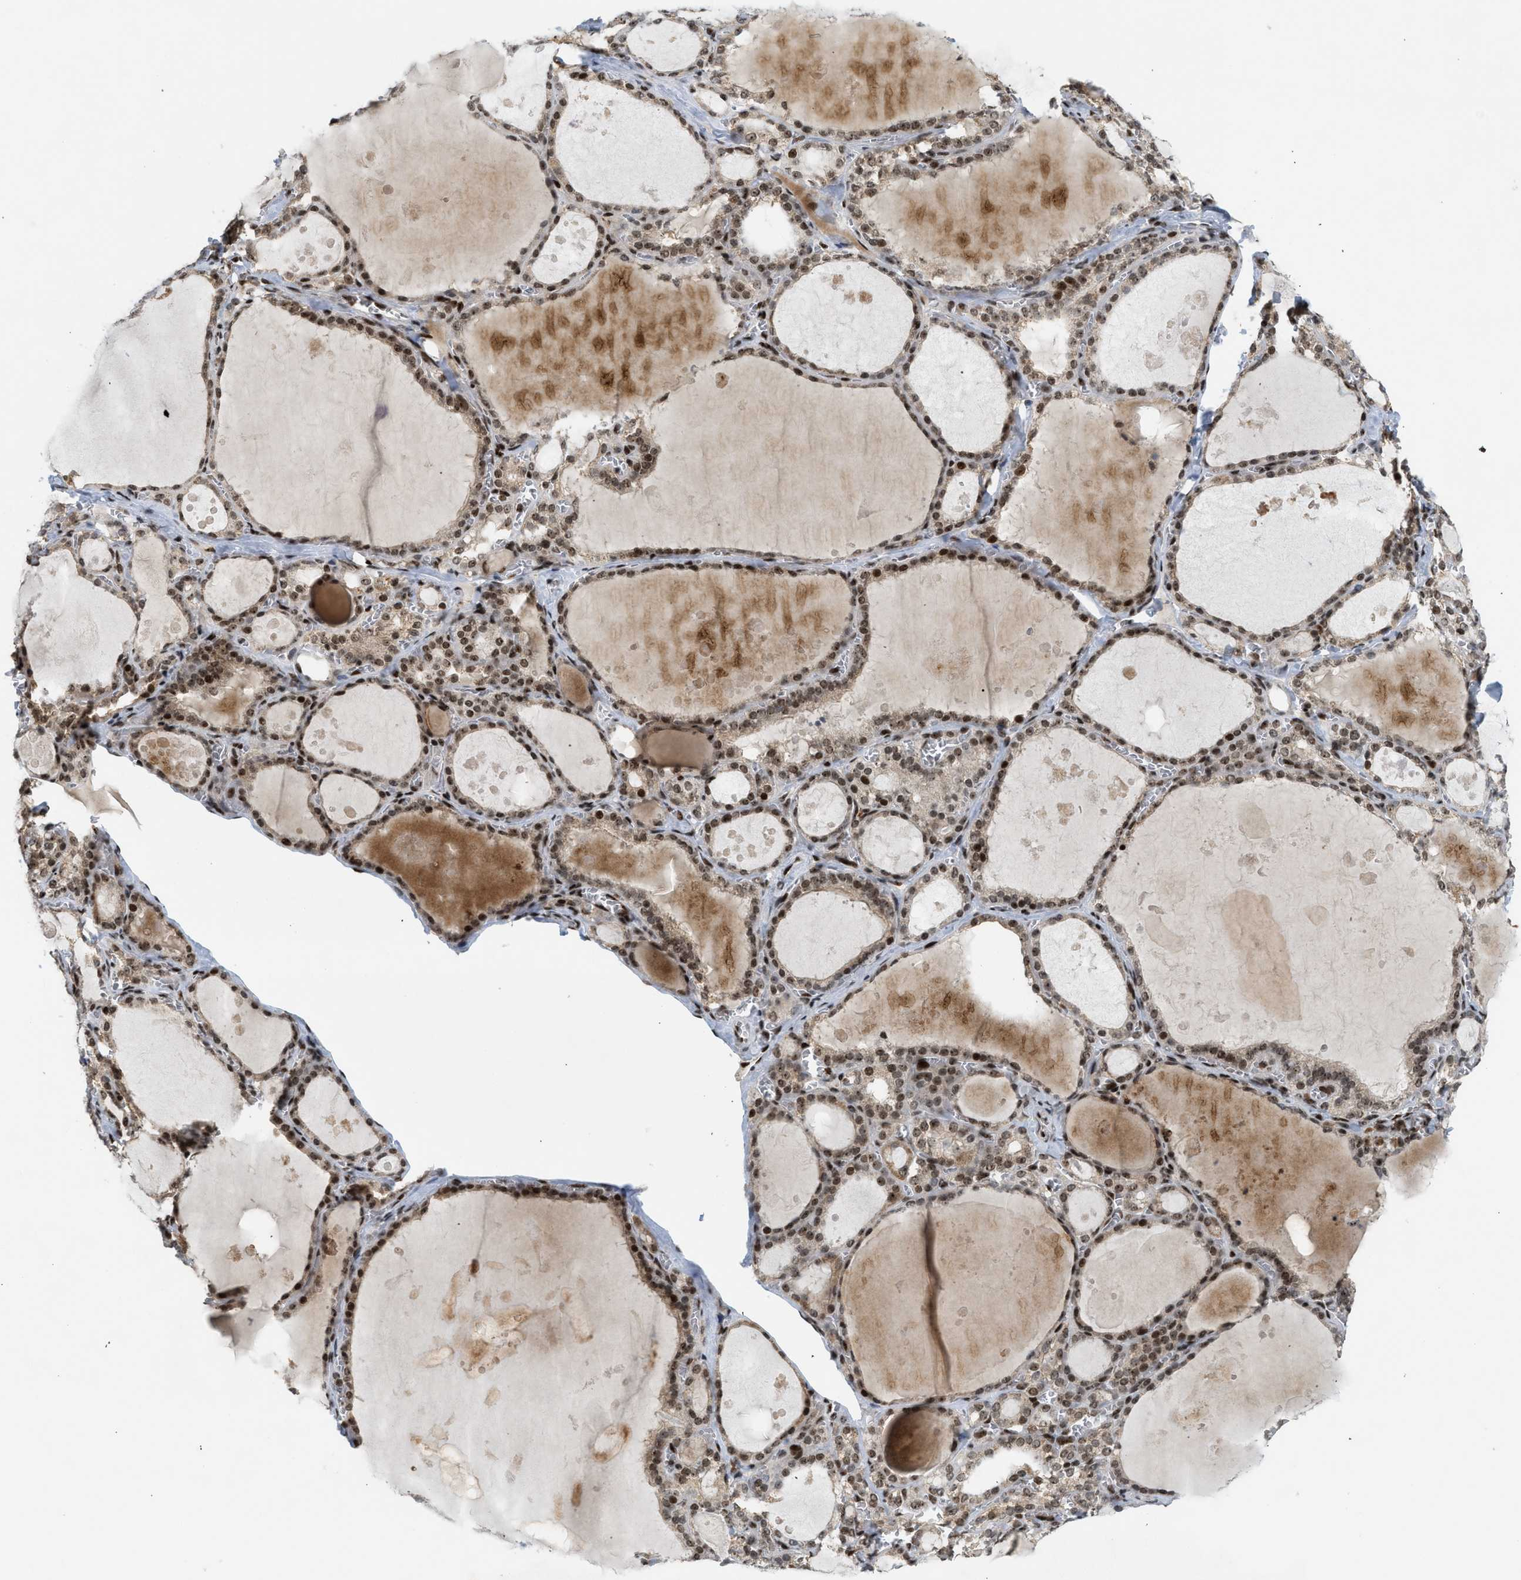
{"staining": {"intensity": "strong", "quantity": ">75%", "location": "cytoplasmic/membranous,nuclear"}, "tissue": "thyroid gland", "cell_type": "Glandular cells", "image_type": "normal", "snomed": [{"axis": "morphology", "description": "Normal tissue, NOS"}, {"axis": "topography", "description": "Thyroid gland"}], "caption": "Glandular cells show high levels of strong cytoplasmic/membranous,nuclear staining in approximately >75% of cells in normal human thyroid gland. (DAB (3,3'-diaminobenzidine) IHC with brightfield microscopy, high magnification).", "gene": "ZNF22", "patient": {"sex": "male", "age": 56}}